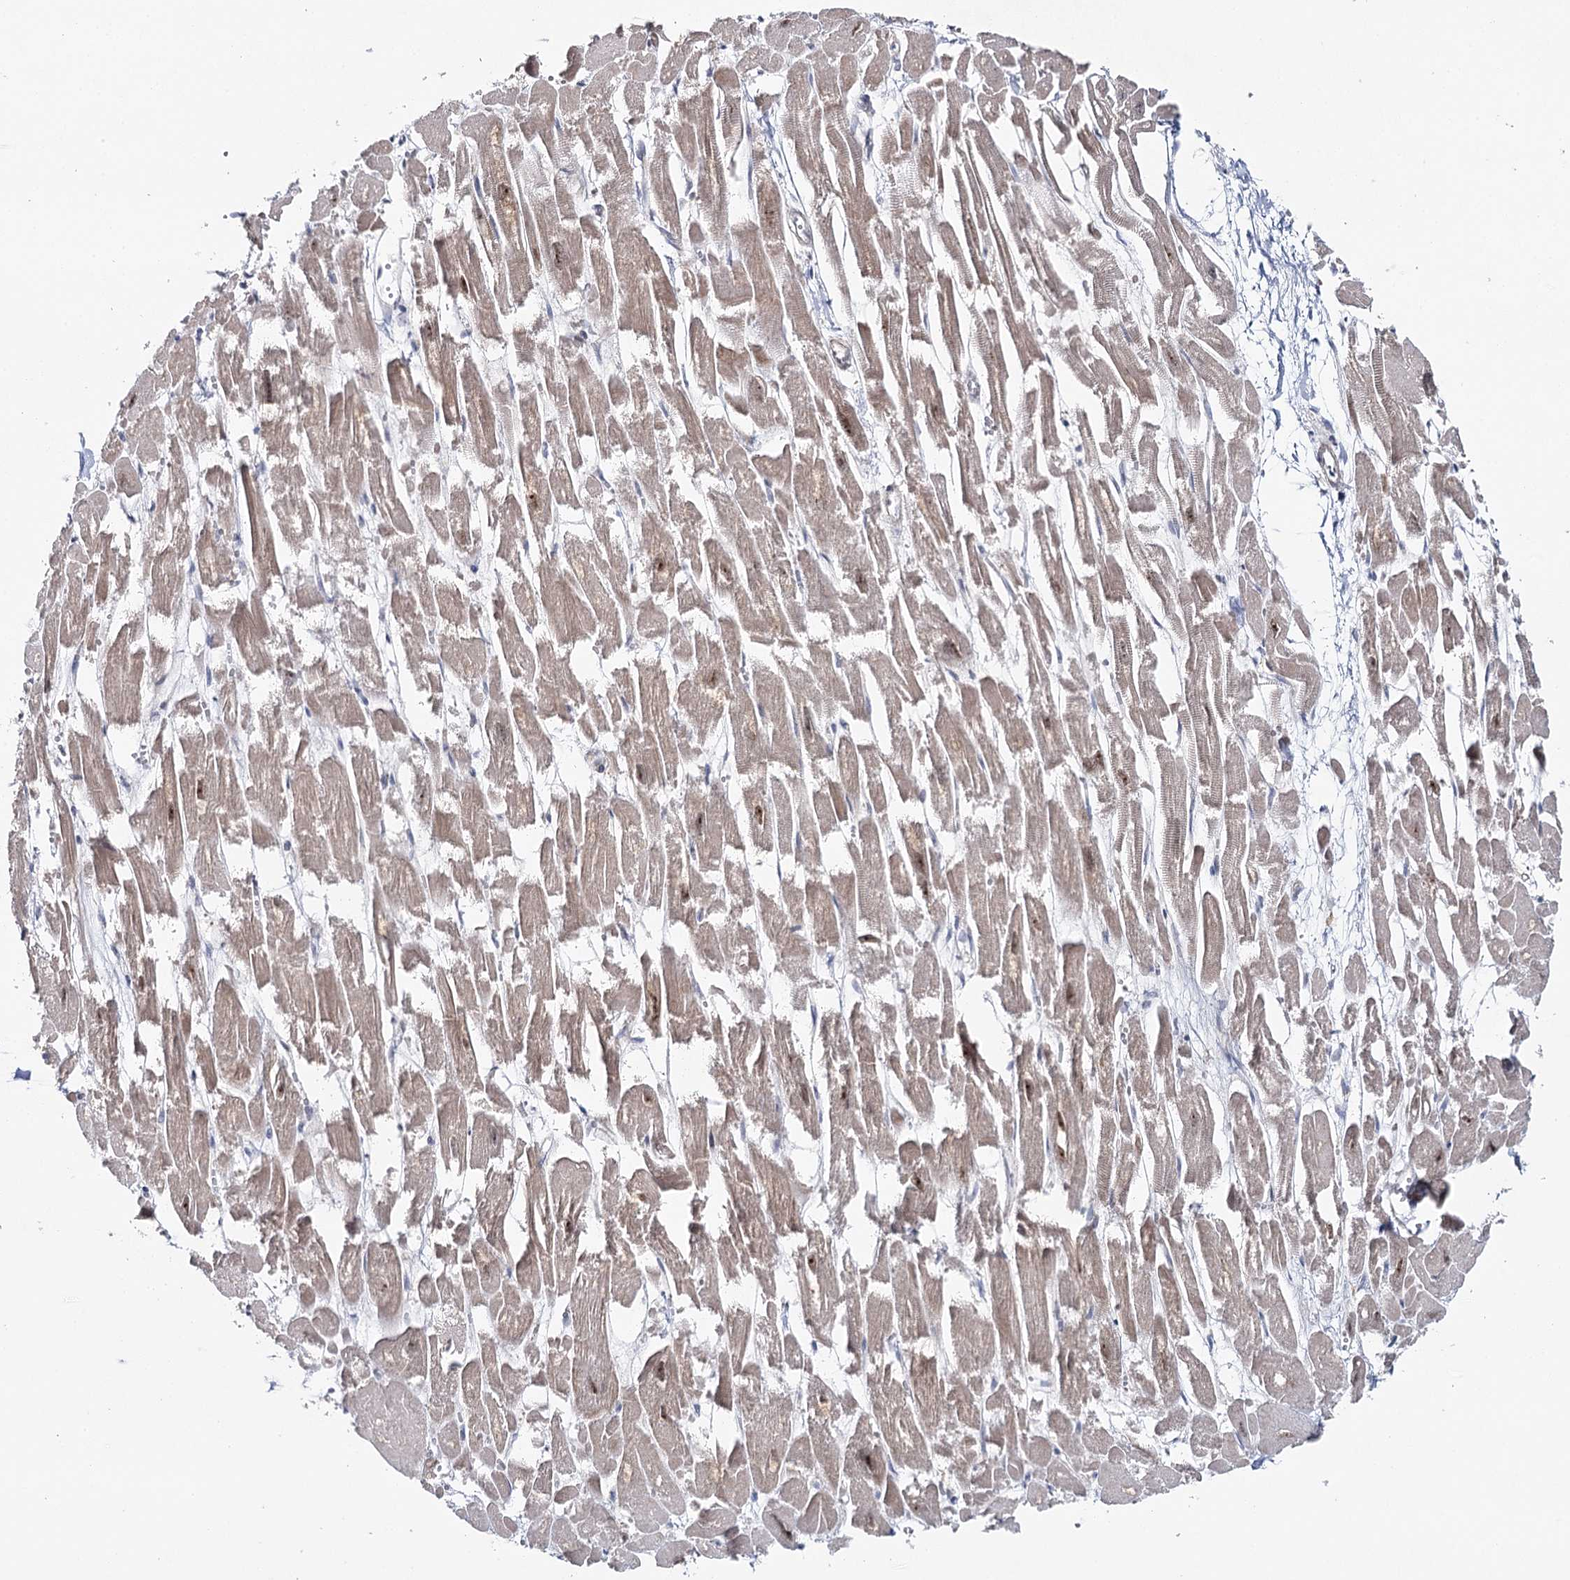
{"staining": {"intensity": "moderate", "quantity": "25%-75%", "location": "cytoplasmic/membranous,nuclear"}, "tissue": "heart muscle", "cell_type": "Cardiomyocytes", "image_type": "normal", "snomed": [{"axis": "morphology", "description": "Normal tissue, NOS"}, {"axis": "topography", "description": "Heart"}], "caption": "IHC of normal heart muscle displays medium levels of moderate cytoplasmic/membranous,nuclear expression in about 25%-75% of cardiomyocytes.", "gene": "ZC3H8", "patient": {"sex": "male", "age": 54}}